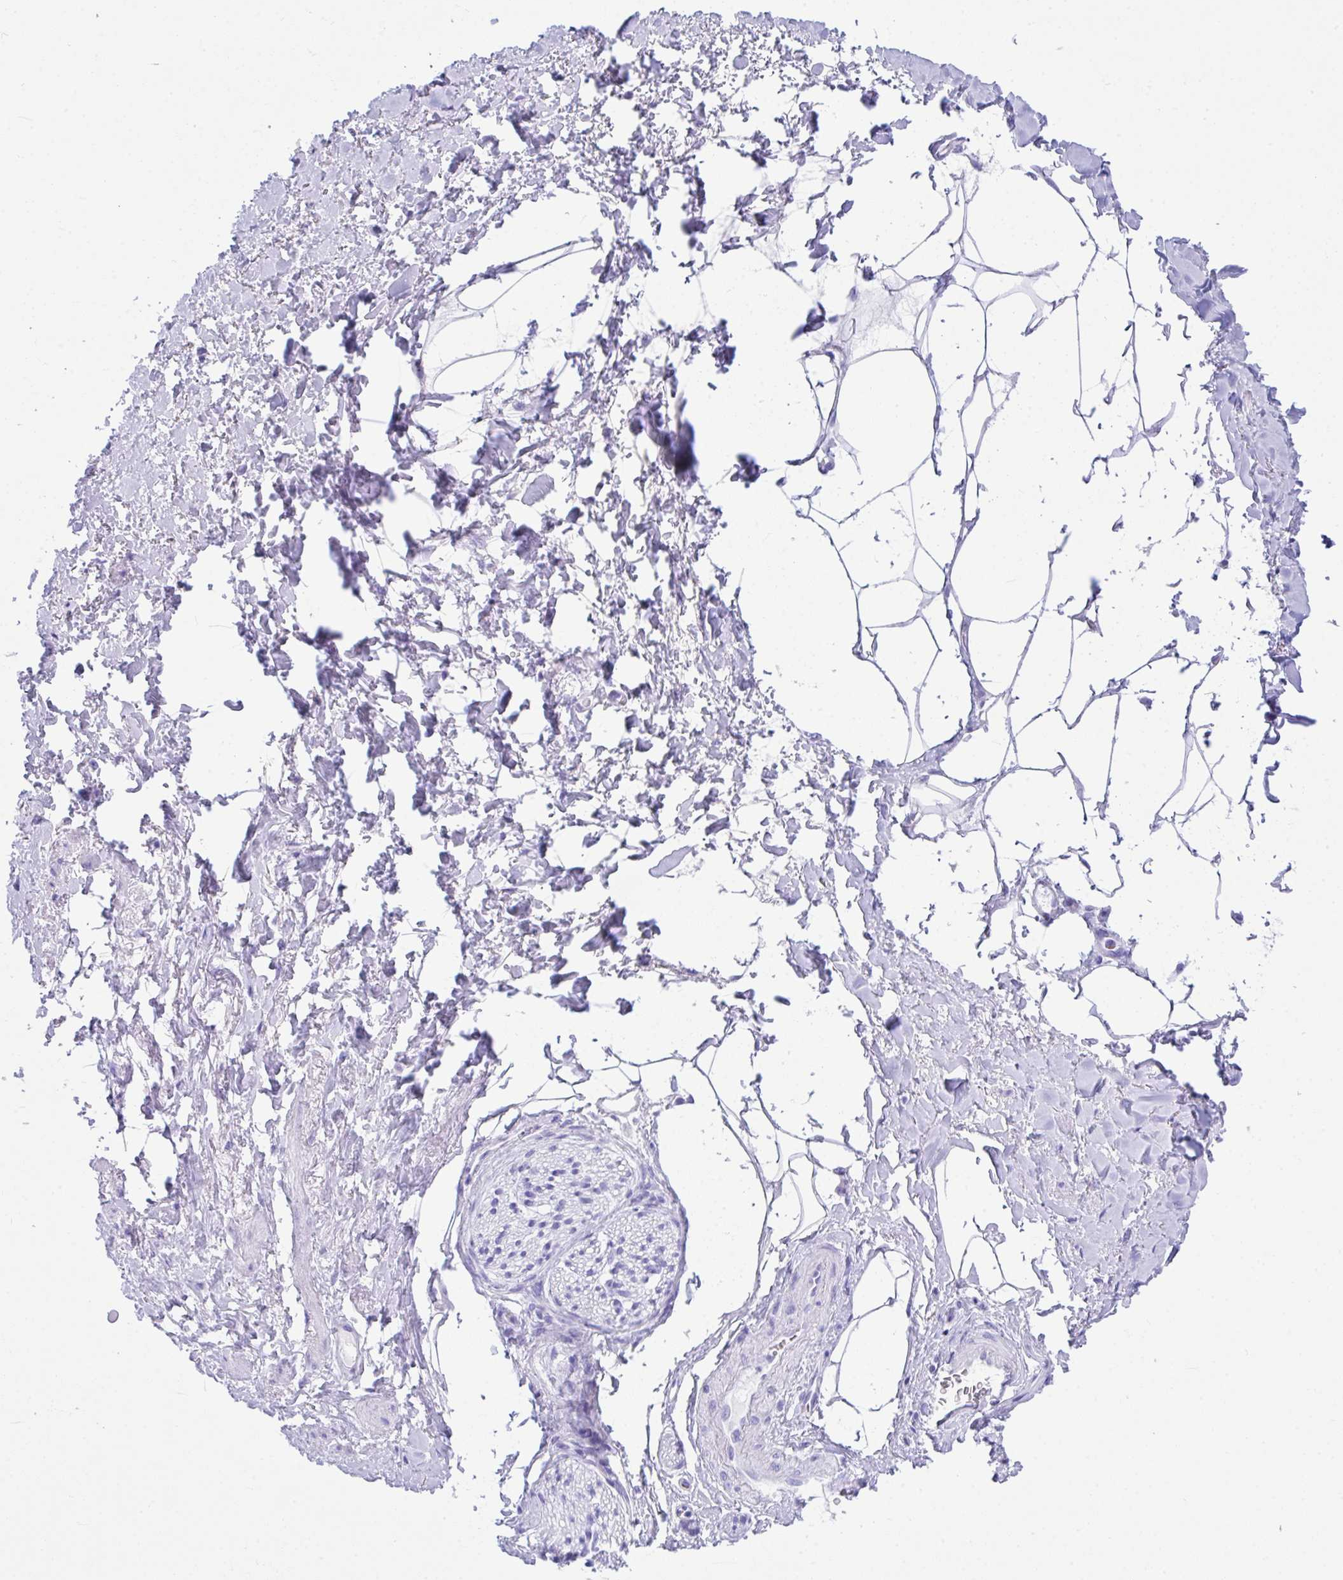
{"staining": {"intensity": "negative", "quantity": "none", "location": "none"}, "tissue": "adipose tissue", "cell_type": "Adipocytes", "image_type": "normal", "snomed": [{"axis": "morphology", "description": "Normal tissue, NOS"}, {"axis": "topography", "description": "Vagina"}, {"axis": "topography", "description": "Peripheral nerve tissue"}], "caption": "High power microscopy image of an immunohistochemistry image of normal adipose tissue, revealing no significant expression in adipocytes.", "gene": "BEST4", "patient": {"sex": "female", "age": 71}}